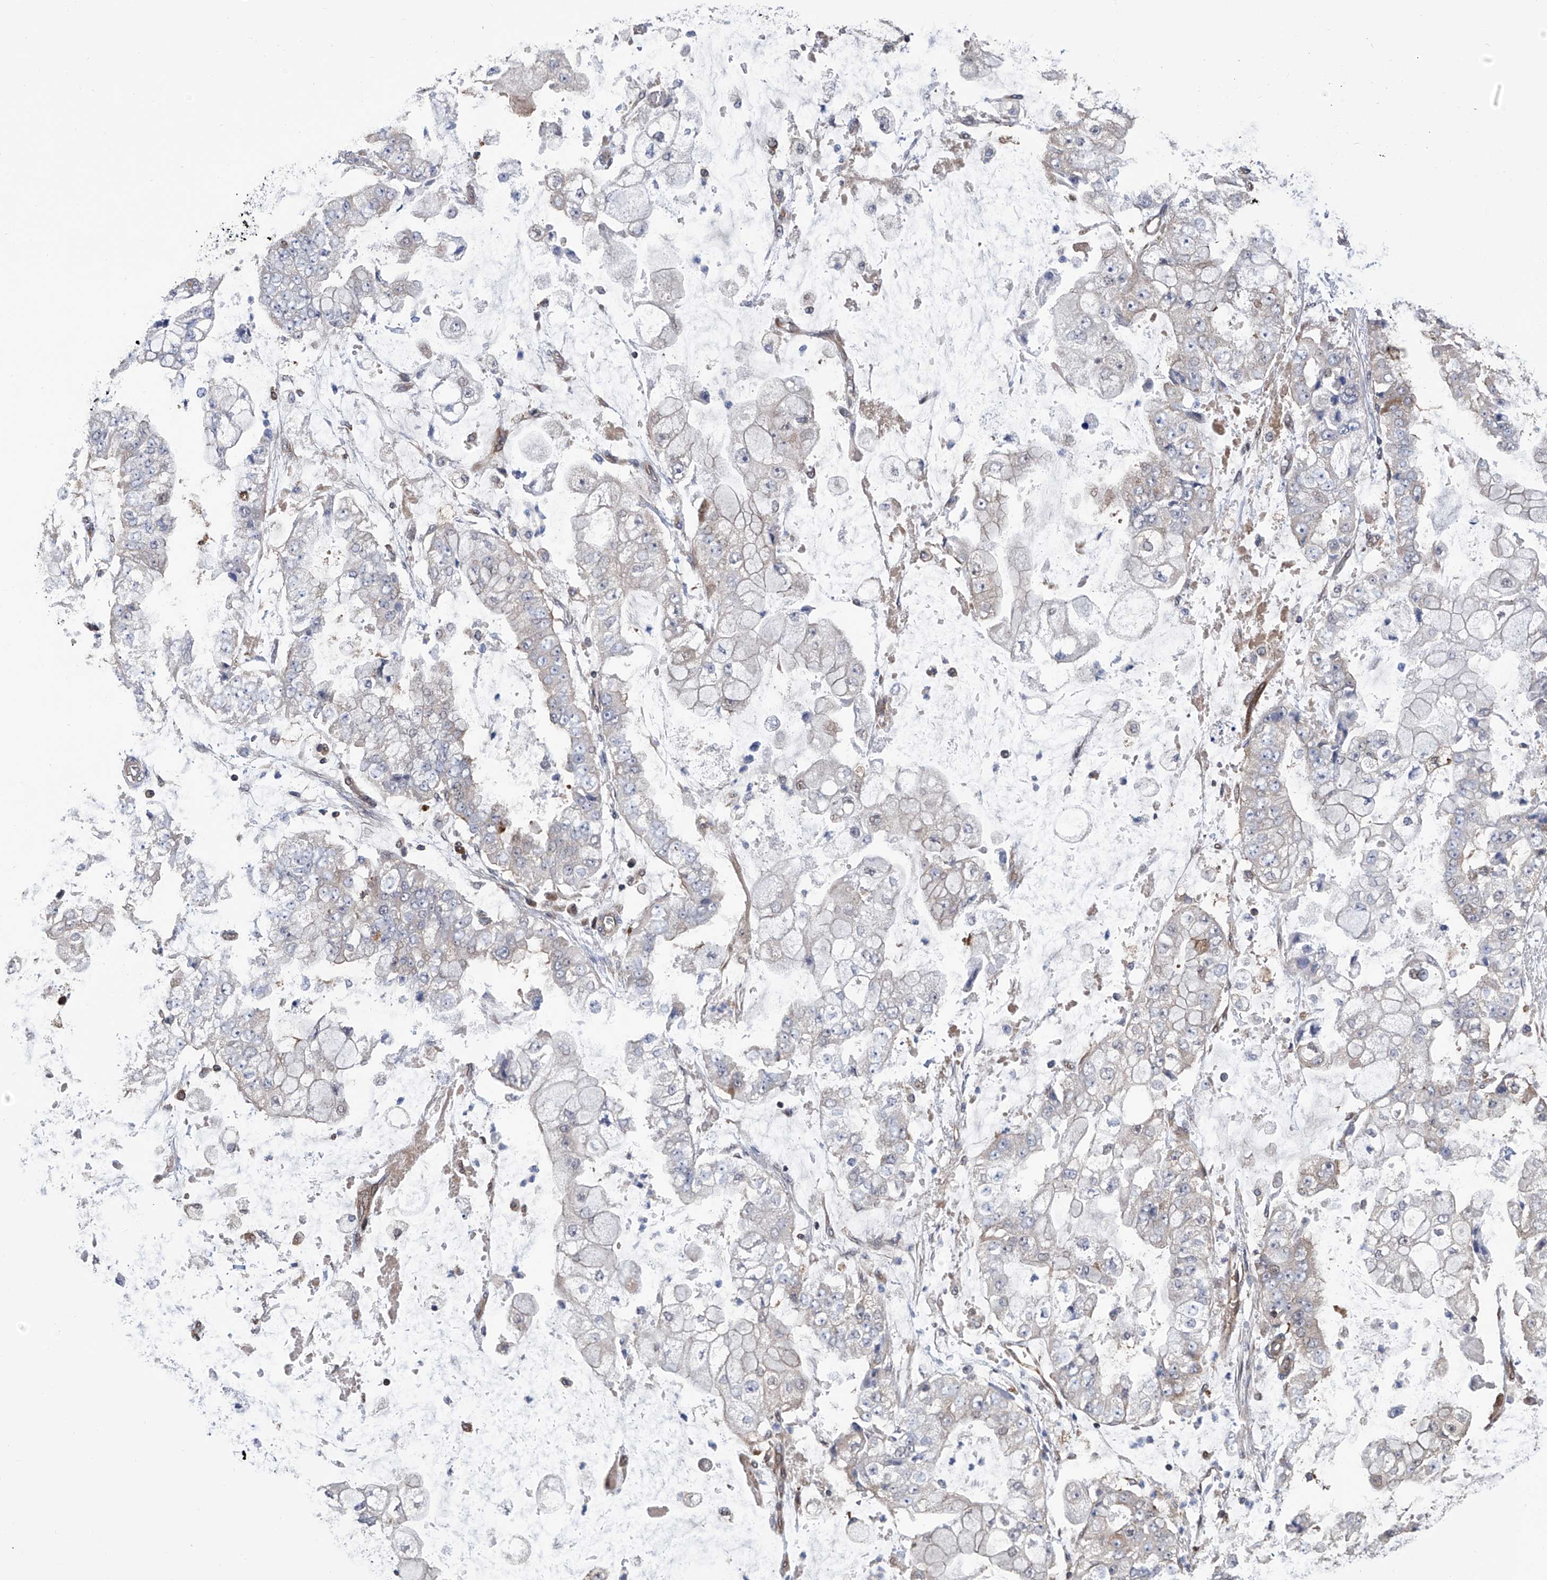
{"staining": {"intensity": "negative", "quantity": "none", "location": "none"}, "tissue": "stomach cancer", "cell_type": "Tumor cells", "image_type": "cancer", "snomed": [{"axis": "morphology", "description": "Adenocarcinoma, NOS"}, {"axis": "topography", "description": "Stomach"}], "caption": "Immunohistochemical staining of human stomach adenocarcinoma demonstrates no significant positivity in tumor cells.", "gene": "NUDT17", "patient": {"sex": "male", "age": 76}}